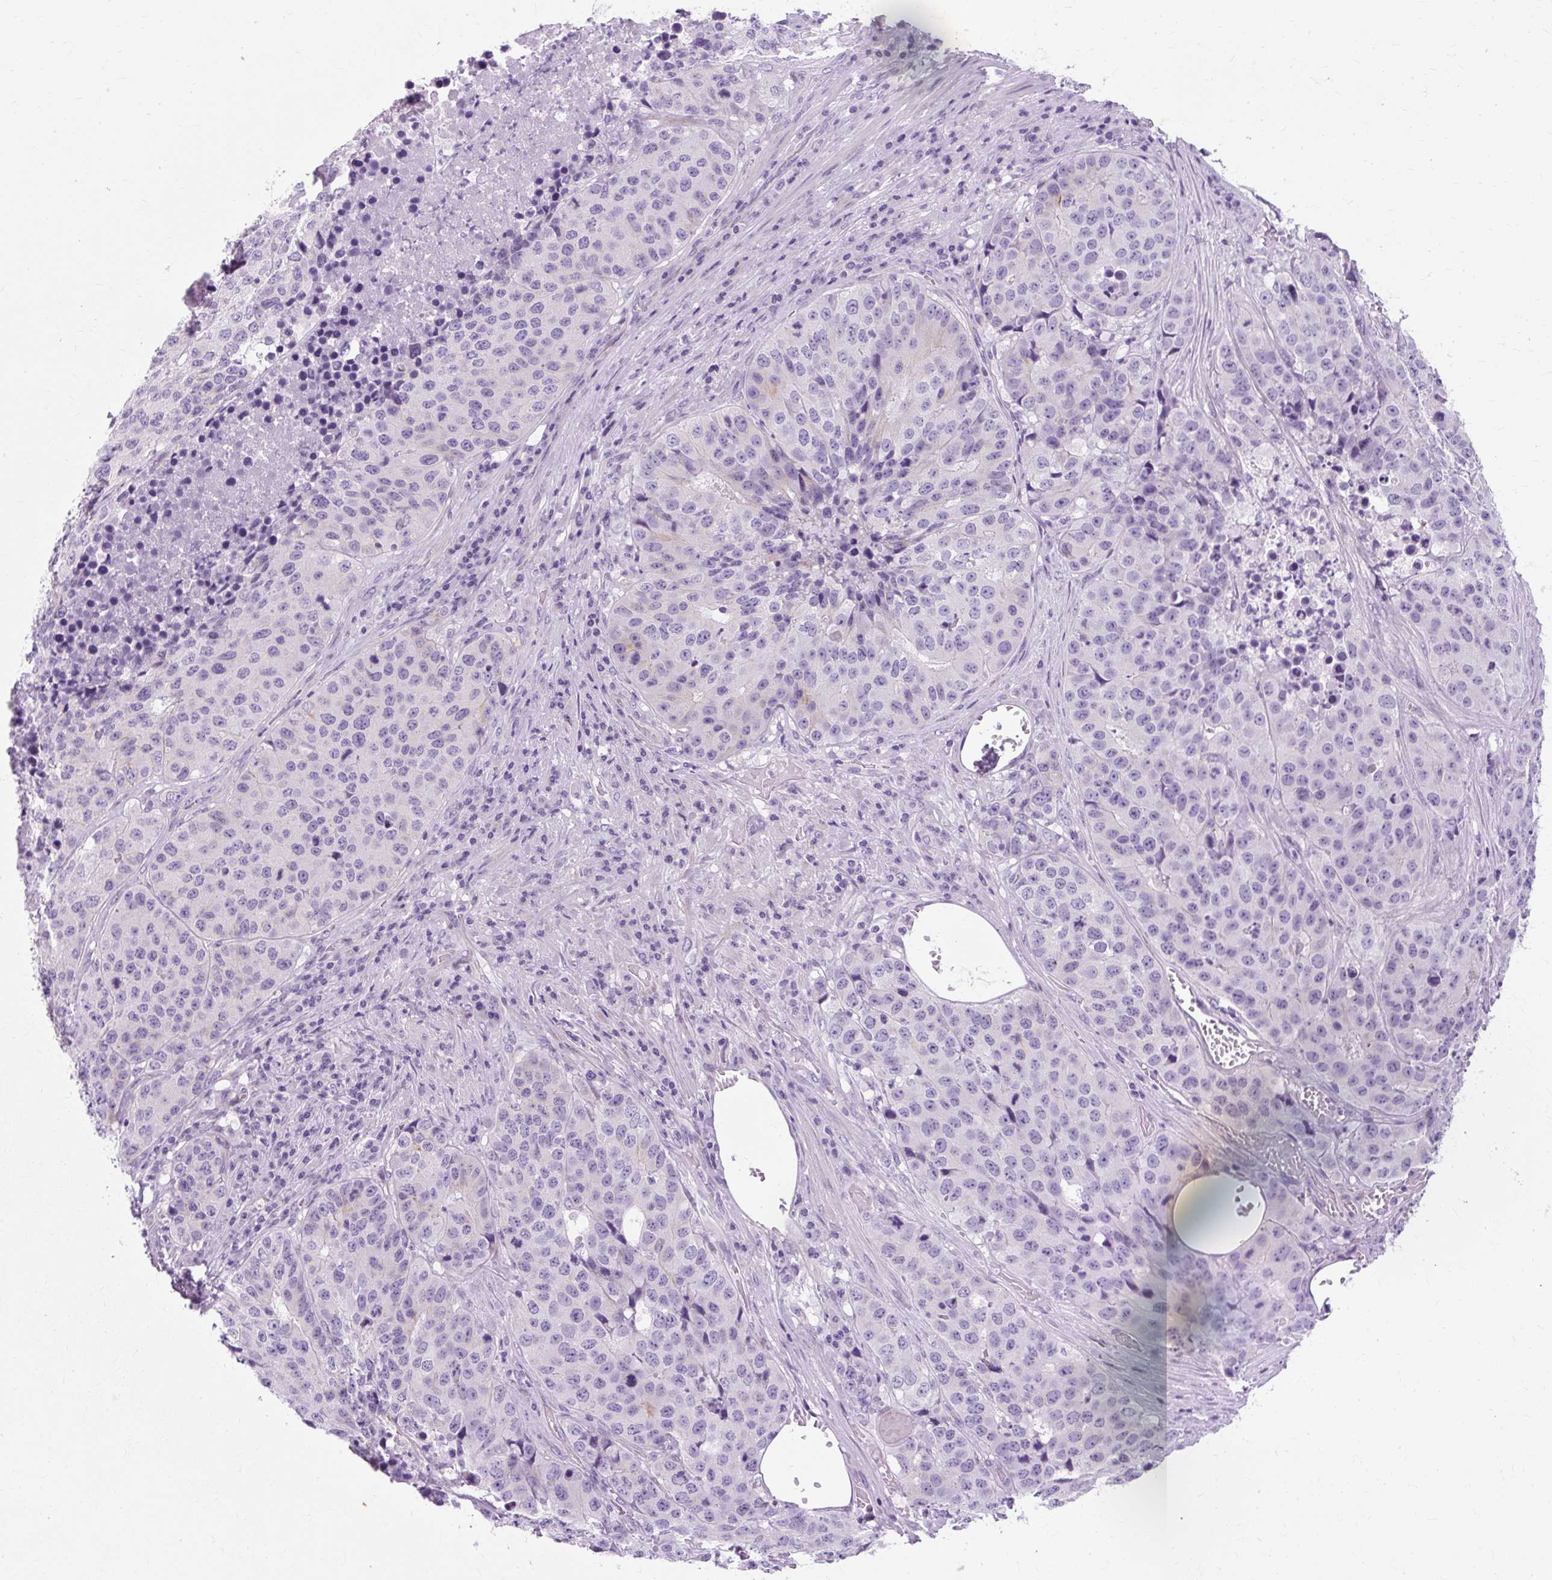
{"staining": {"intensity": "negative", "quantity": "none", "location": "none"}, "tissue": "stomach cancer", "cell_type": "Tumor cells", "image_type": "cancer", "snomed": [{"axis": "morphology", "description": "Adenocarcinoma, NOS"}, {"axis": "topography", "description": "Stomach"}], "caption": "Protein analysis of adenocarcinoma (stomach) demonstrates no significant positivity in tumor cells.", "gene": "TMEM89", "patient": {"sex": "male", "age": 71}}